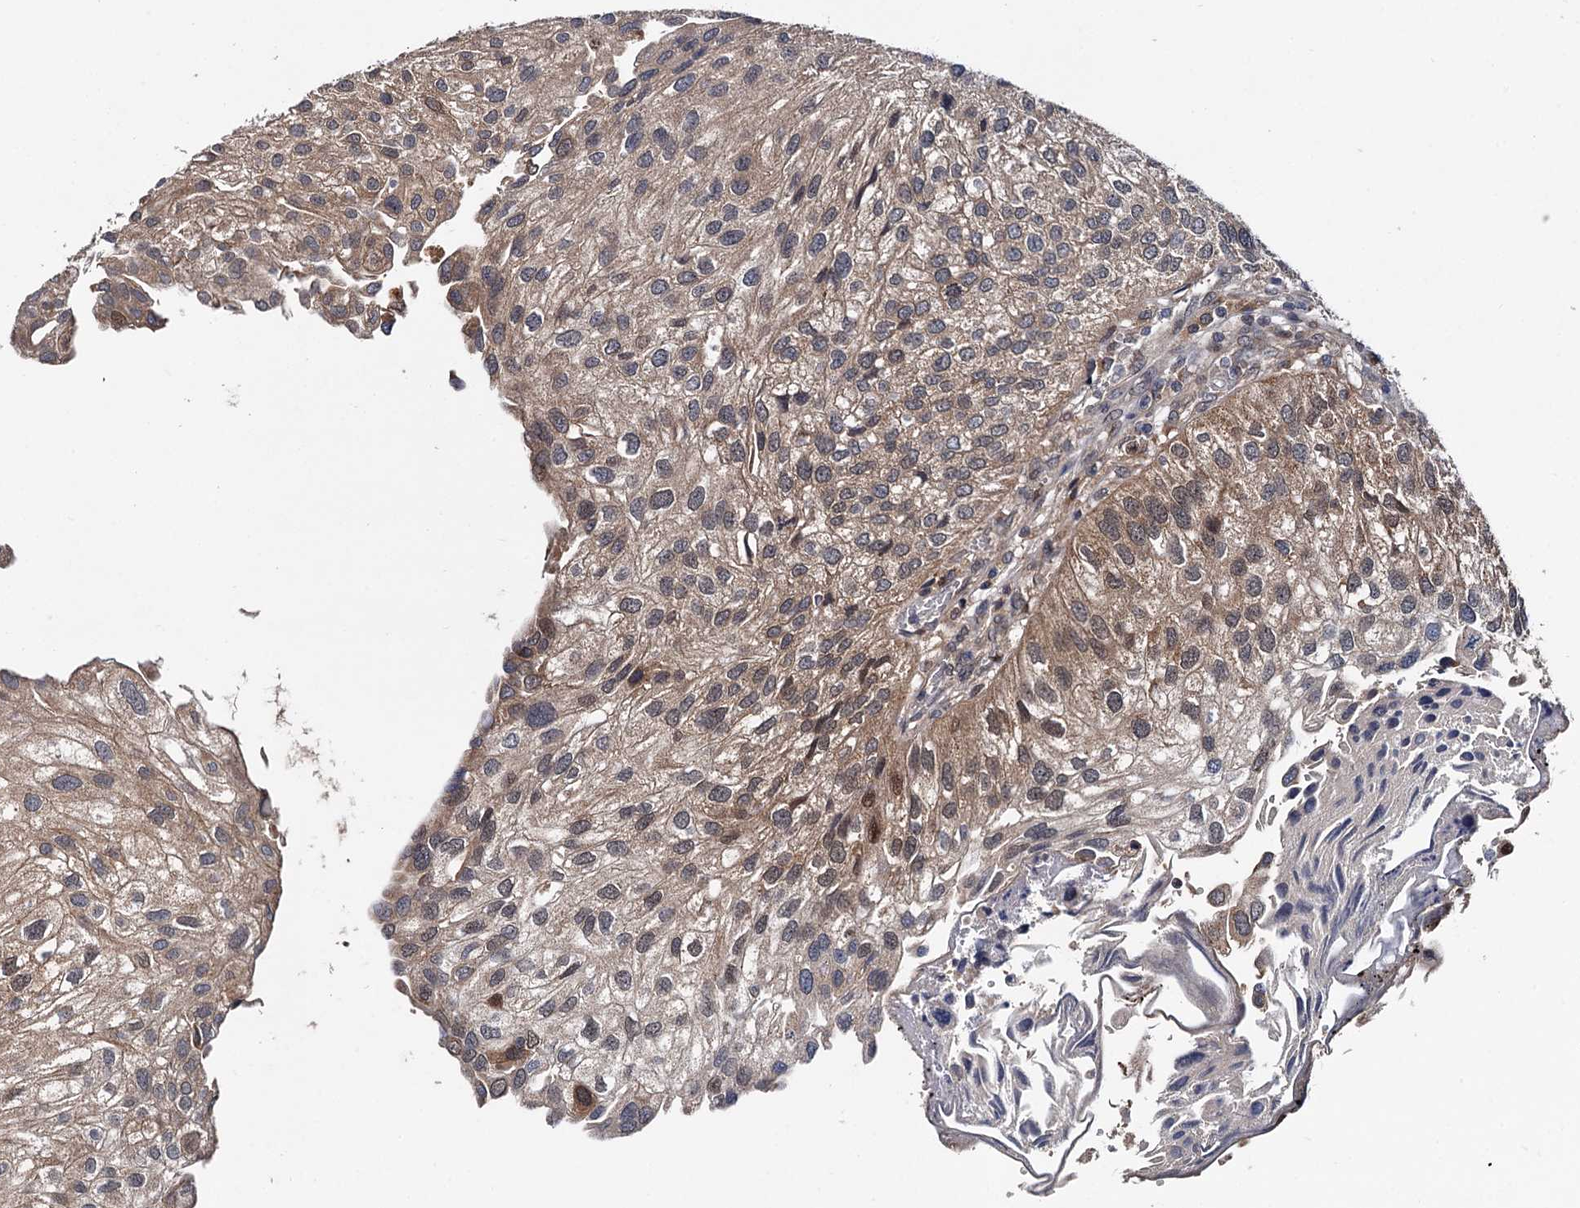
{"staining": {"intensity": "moderate", "quantity": "25%-75%", "location": "cytoplasmic/membranous"}, "tissue": "urothelial cancer", "cell_type": "Tumor cells", "image_type": "cancer", "snomed": [{"axis": "morphology", "description": "Urothelial carcinoma, Low grade"}, {"axis": "topography", "description": "Urinary bladder"}], "caption": "Urothelial cancer stained with DAB IHC demonstrates medium levels of moderate cytoplasmic/membranous staining in about 25%-75% of tumor cells. Nuclei are stained in blue.", "gene": "SELENOP", "patient": {"sex": "female", "age": 89}}